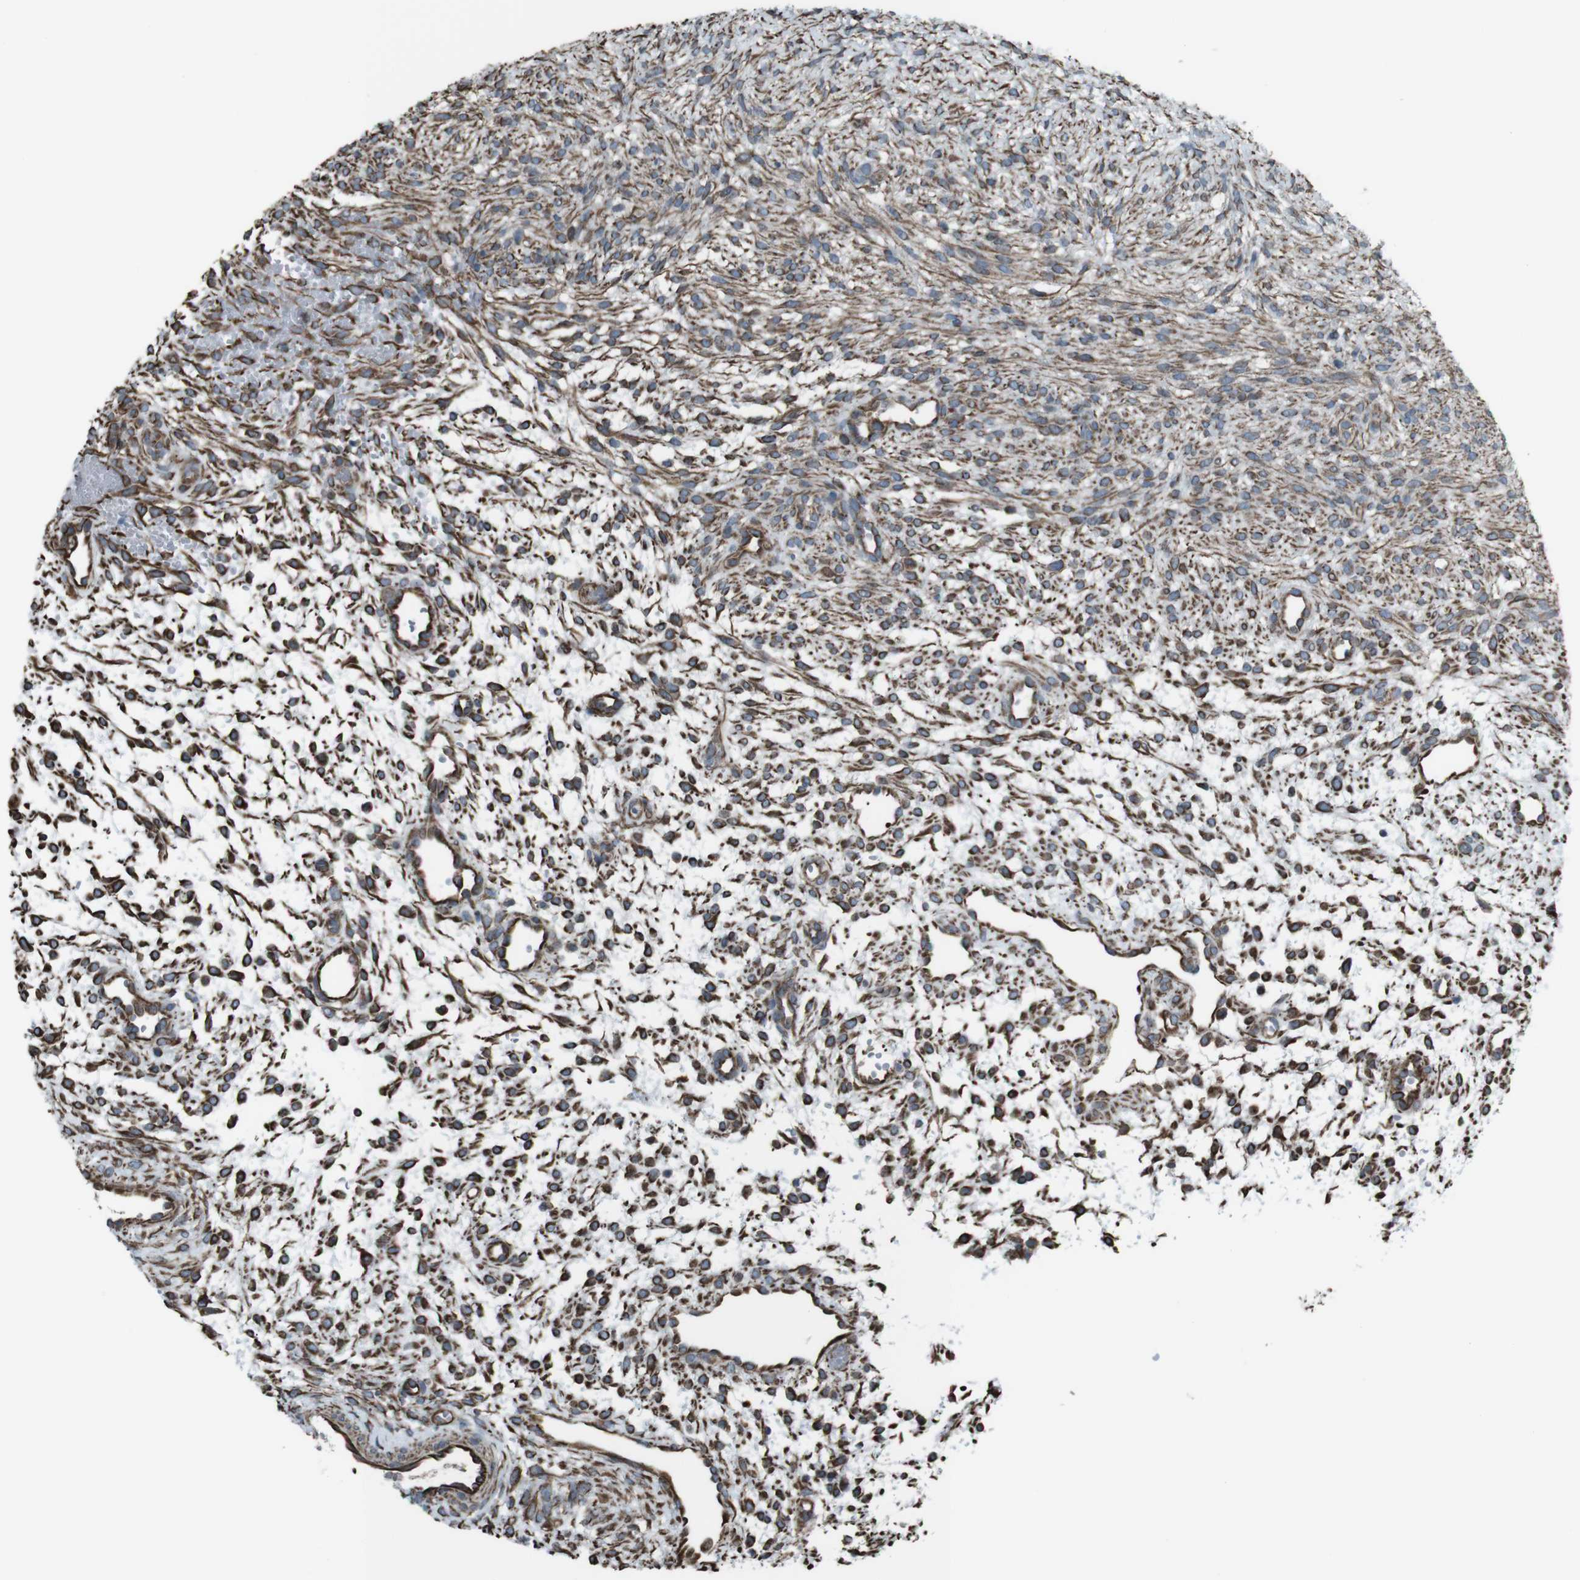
{"staining": {"intensity": "moderate", "quantity": ">75%", "location": "cytoplasmic/membranous"}, "tissue": "ovary", "cell_type": "Ovarian stroma cells", "image_type": "normal", "snomed": [{"axis": "morphology", "description": "Normal tissue, NOS"}, {"axis": "morphology", "description": "Cyst, NOS"}, {"axis": "topography", "description": "Ovary"}], "caption": "Human ovary stained with a brown dye shows moderate cytoplasmic/membranous positive positivity in about >75% of ovarian stroma cells.", "gene": "TMEM141", "patient": {"sex": "female", "age": 18}}